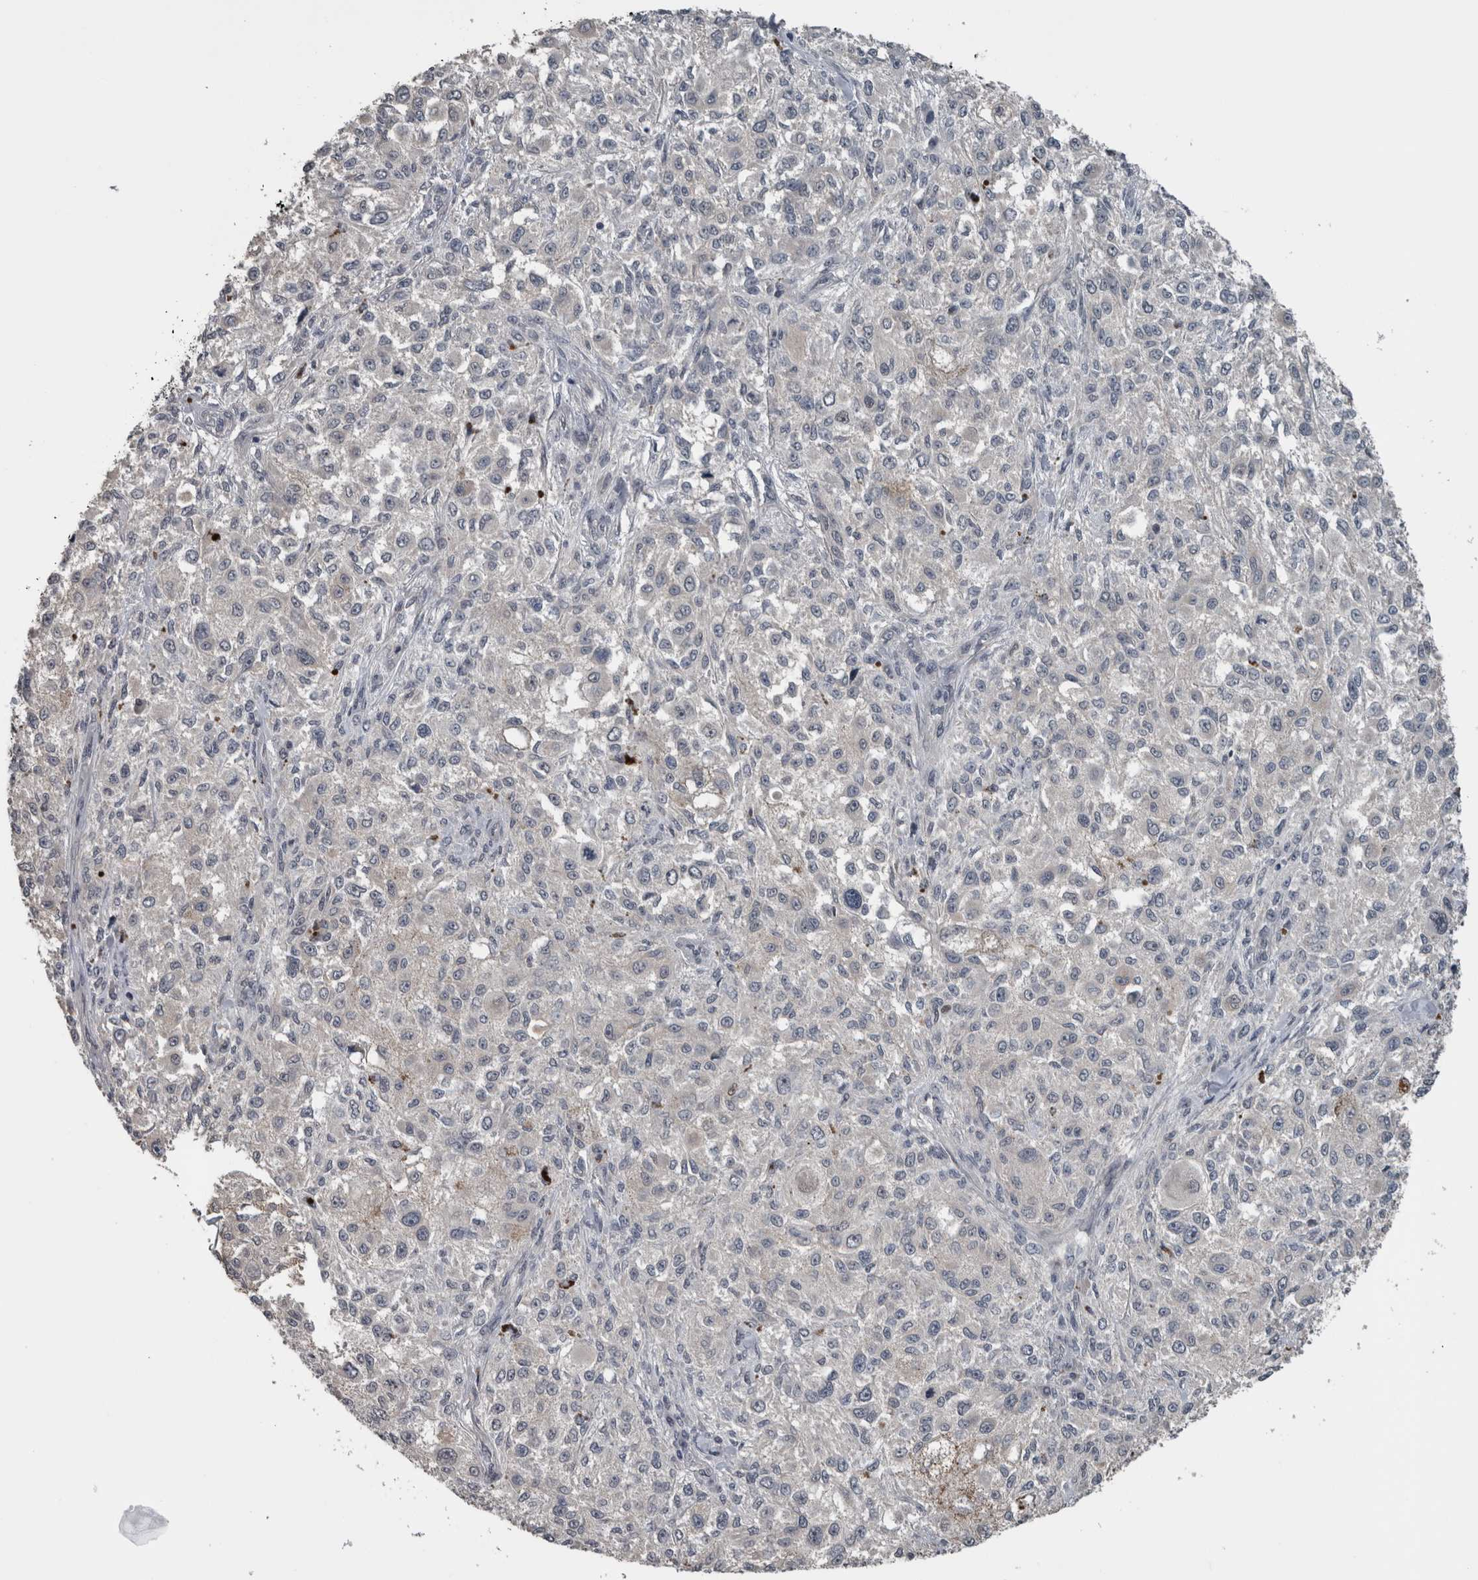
{"staining": {"intensity": "negative", "quantity": "none", "location": "none"}, "tissue": "melanoma", "cell_type": "Tumor cells", "image_type": "cancer", "snomed": [{"axis": "morphology", "description": "Necrosis, NOS"}, {"axis": "morphology", "description": "Malignant melanoma, NOS"}, {"axis": "topography", "description": "Skin"}], "caption": "This is a micrograph of immunohistochemistry staining of melanoma, which shows no staining in tumor cells.", "gene": "ZBTB21", "patient": {"sex": "female", "age": 87}}